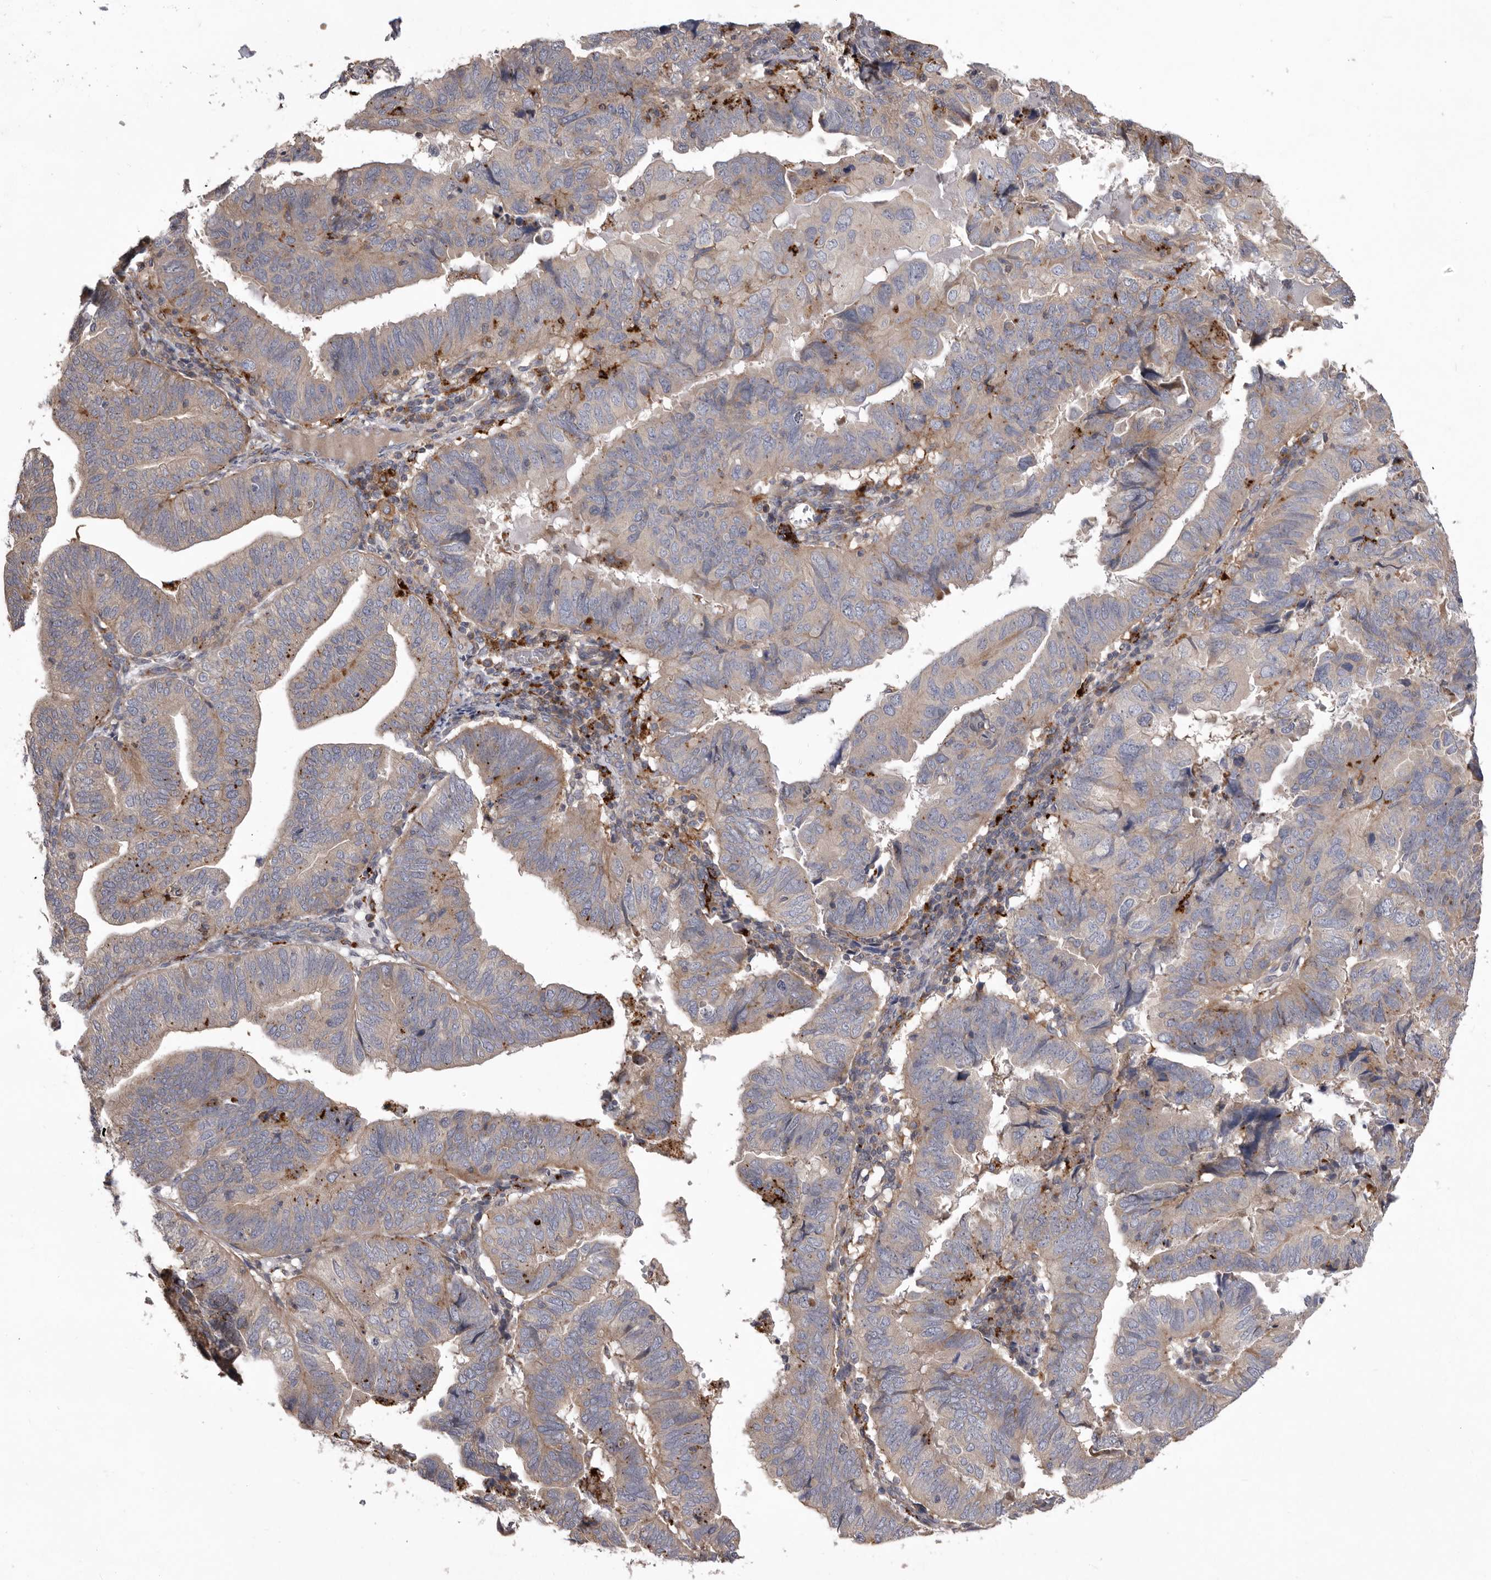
{"staining": {"intensity": "weak", "quantity": "<25%", "location": "cytoplasmic/membranous"}, "tissue": "endometrial cancer", "cell_type": "Tumor cells", "image_type": "cancer", "snomed": [{"axis": "morphology", "description": "Adenocarcinoma, NOS"}, {"axis": "topography", "description": "Uterus"}], "caption": "An immunohistochemistry micrograph of adenocarcinoma (endometrial) is shown. There is no staining in tumor cells of adenocarcinoma (endometrial). The staining is performed using DAB (3,3'-diaminobenzidine) brown chromogen with nuclei counter-stained in using hematoxylin.", "gene": "WDR47", "patient": {"sex": "female", "age": 77}}